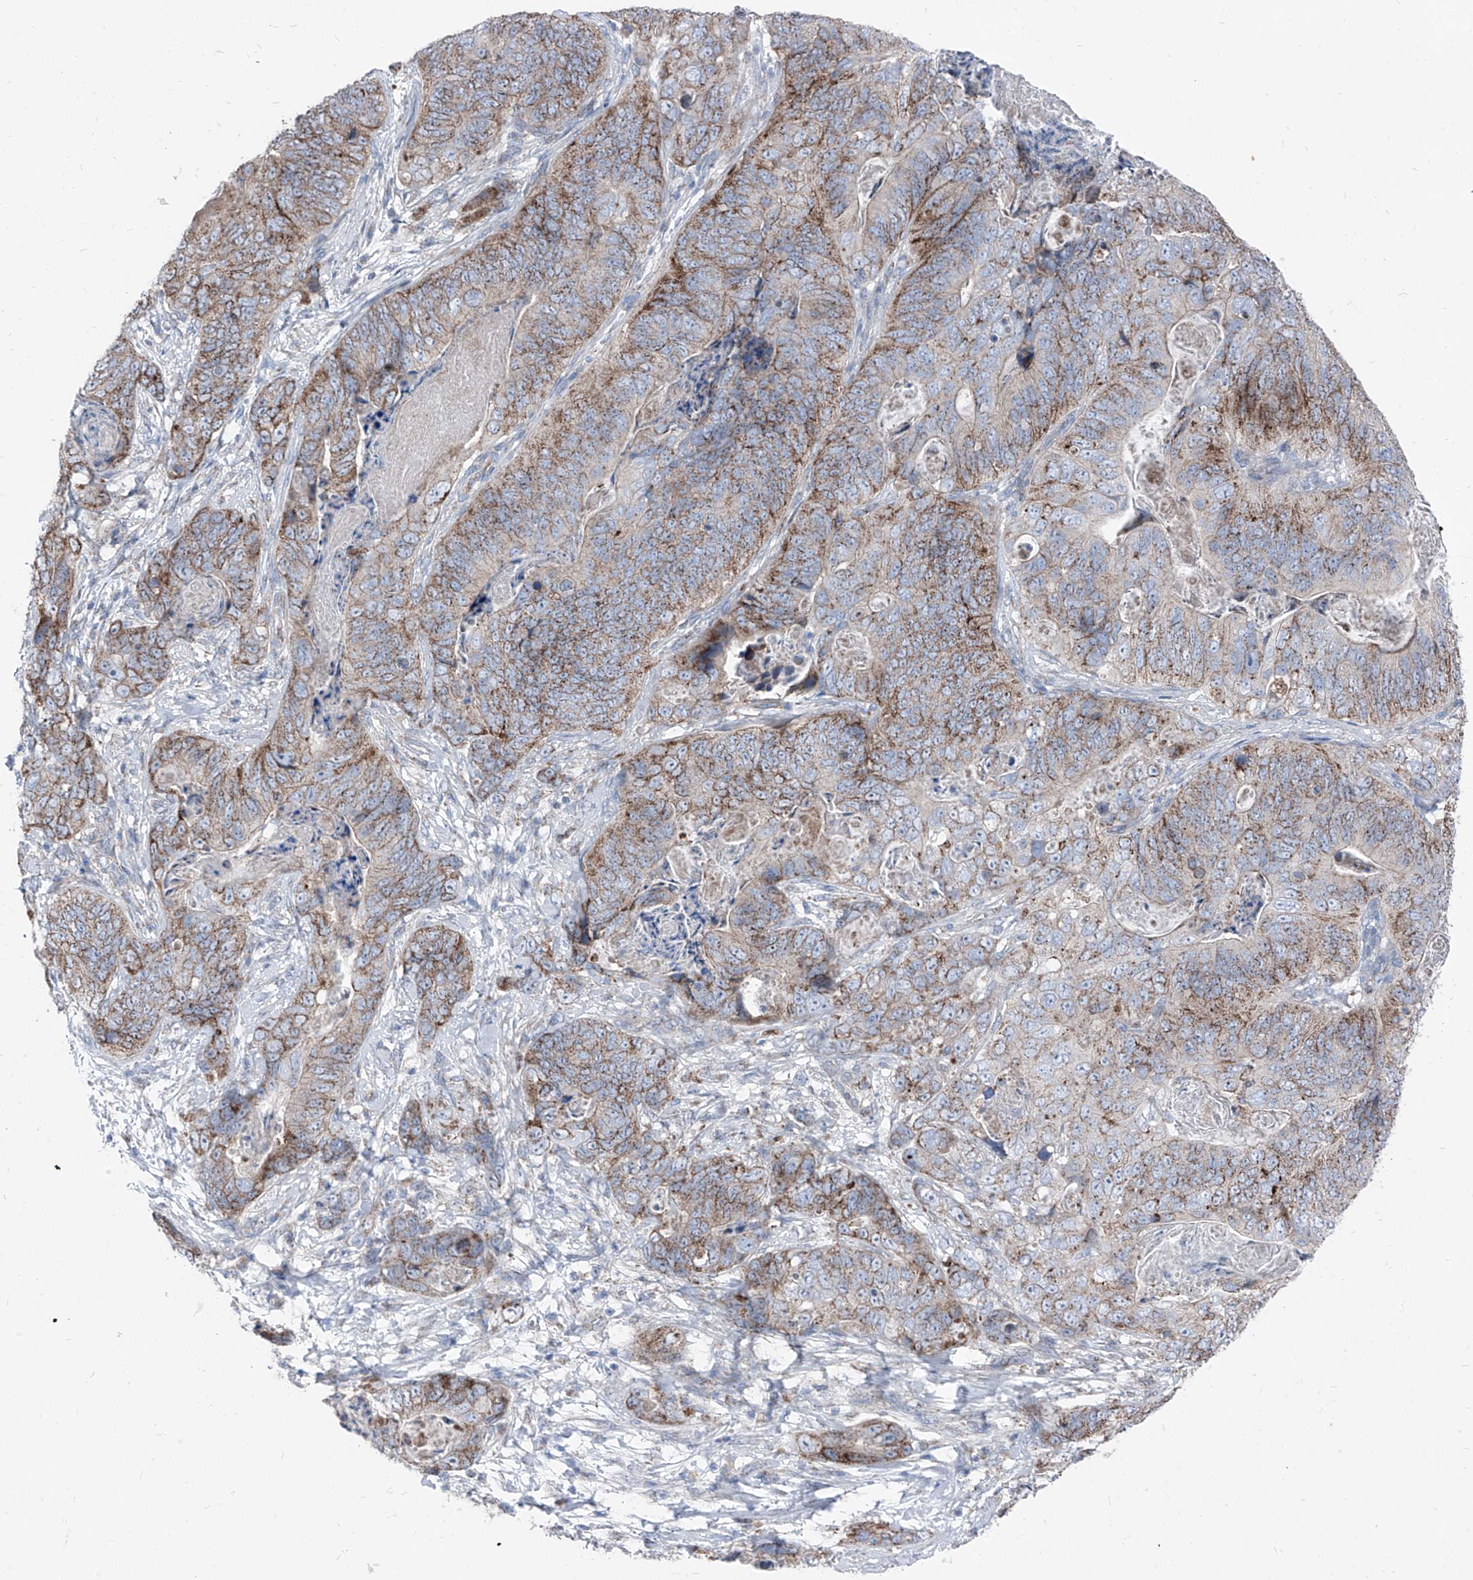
{"staining": {"intensity": "moderate", "quantity": ">75%", "location": "cytoplasmic/membranous"}, "tissue": "stomach cancer", "cell_type": "Tumor cells", "image_type": "cancer", "snomed": [{"axis": "morphology", "description": "Normal tissue, NOS"}, {"axis": "morphology", "description": "Adenocarcinoma, NOS"}, {"axis": "topography", "description": "Stomach"}], "caption": "DAB immunohistochemical staining of adenocarcinoma (stomach) demonstrates moderate cytoplasmic/membranous protein expression in about >75% of tumor cells.", "gene": "AGPS", "patient": {"sex": "female", "age": 89}}